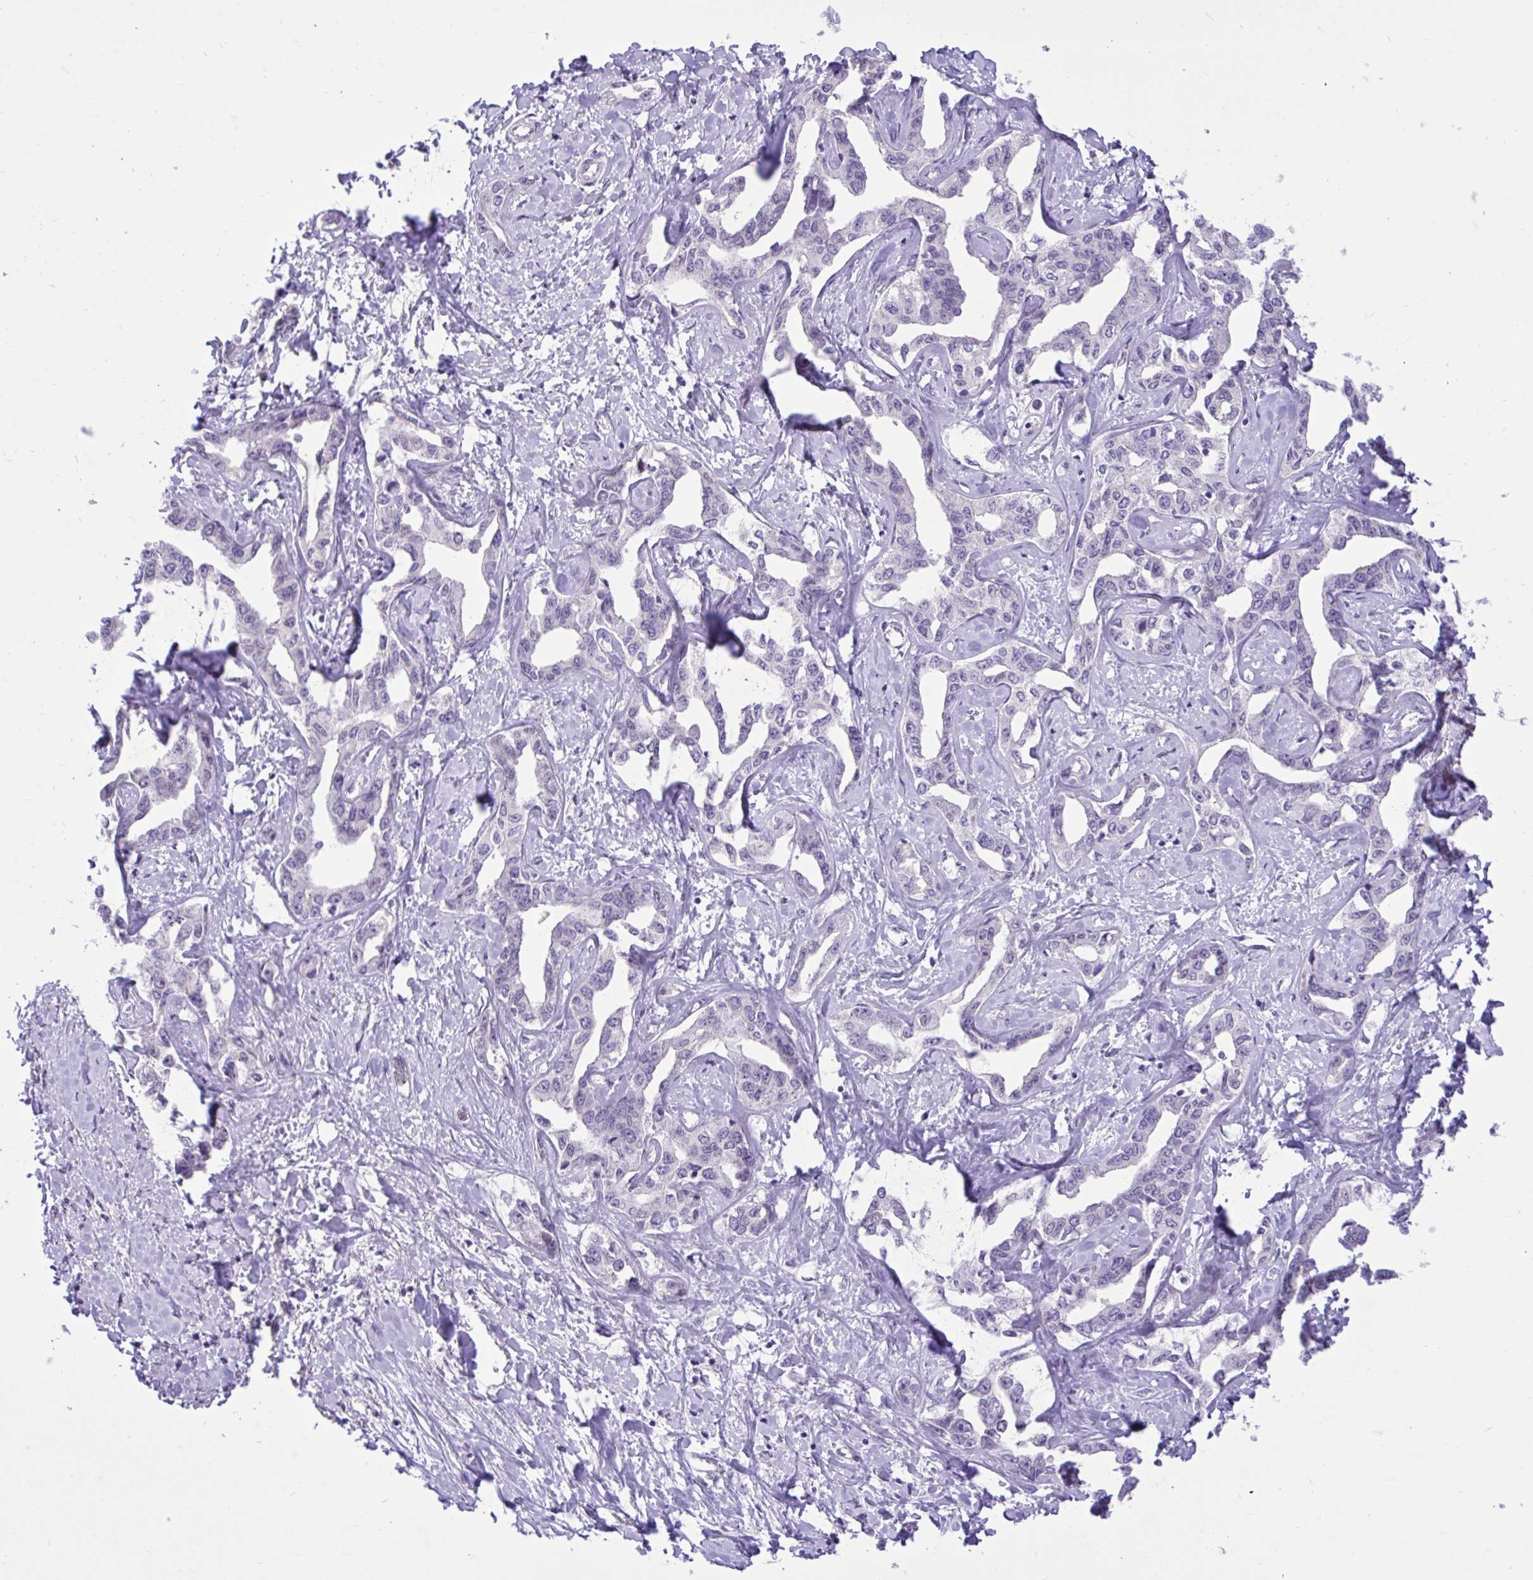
{"staining": {"intensity": "negative", "quantity": "none", "location": "none"}, "tissue": "liver cancer", "cell_type": "Tumor cells", "image_type": "cancer", "snomed": [{"axis": "morphology", "description": "Cholangiocarcinoma"}, {"axis": "topography", "description": "Liver"}], "caption": "Image shows no protein positivity in tumor cells of liver cholangiocarcinoma tissue.", "gene": "CEACAM18", "patient": {"sex": "male", "age": 59}}